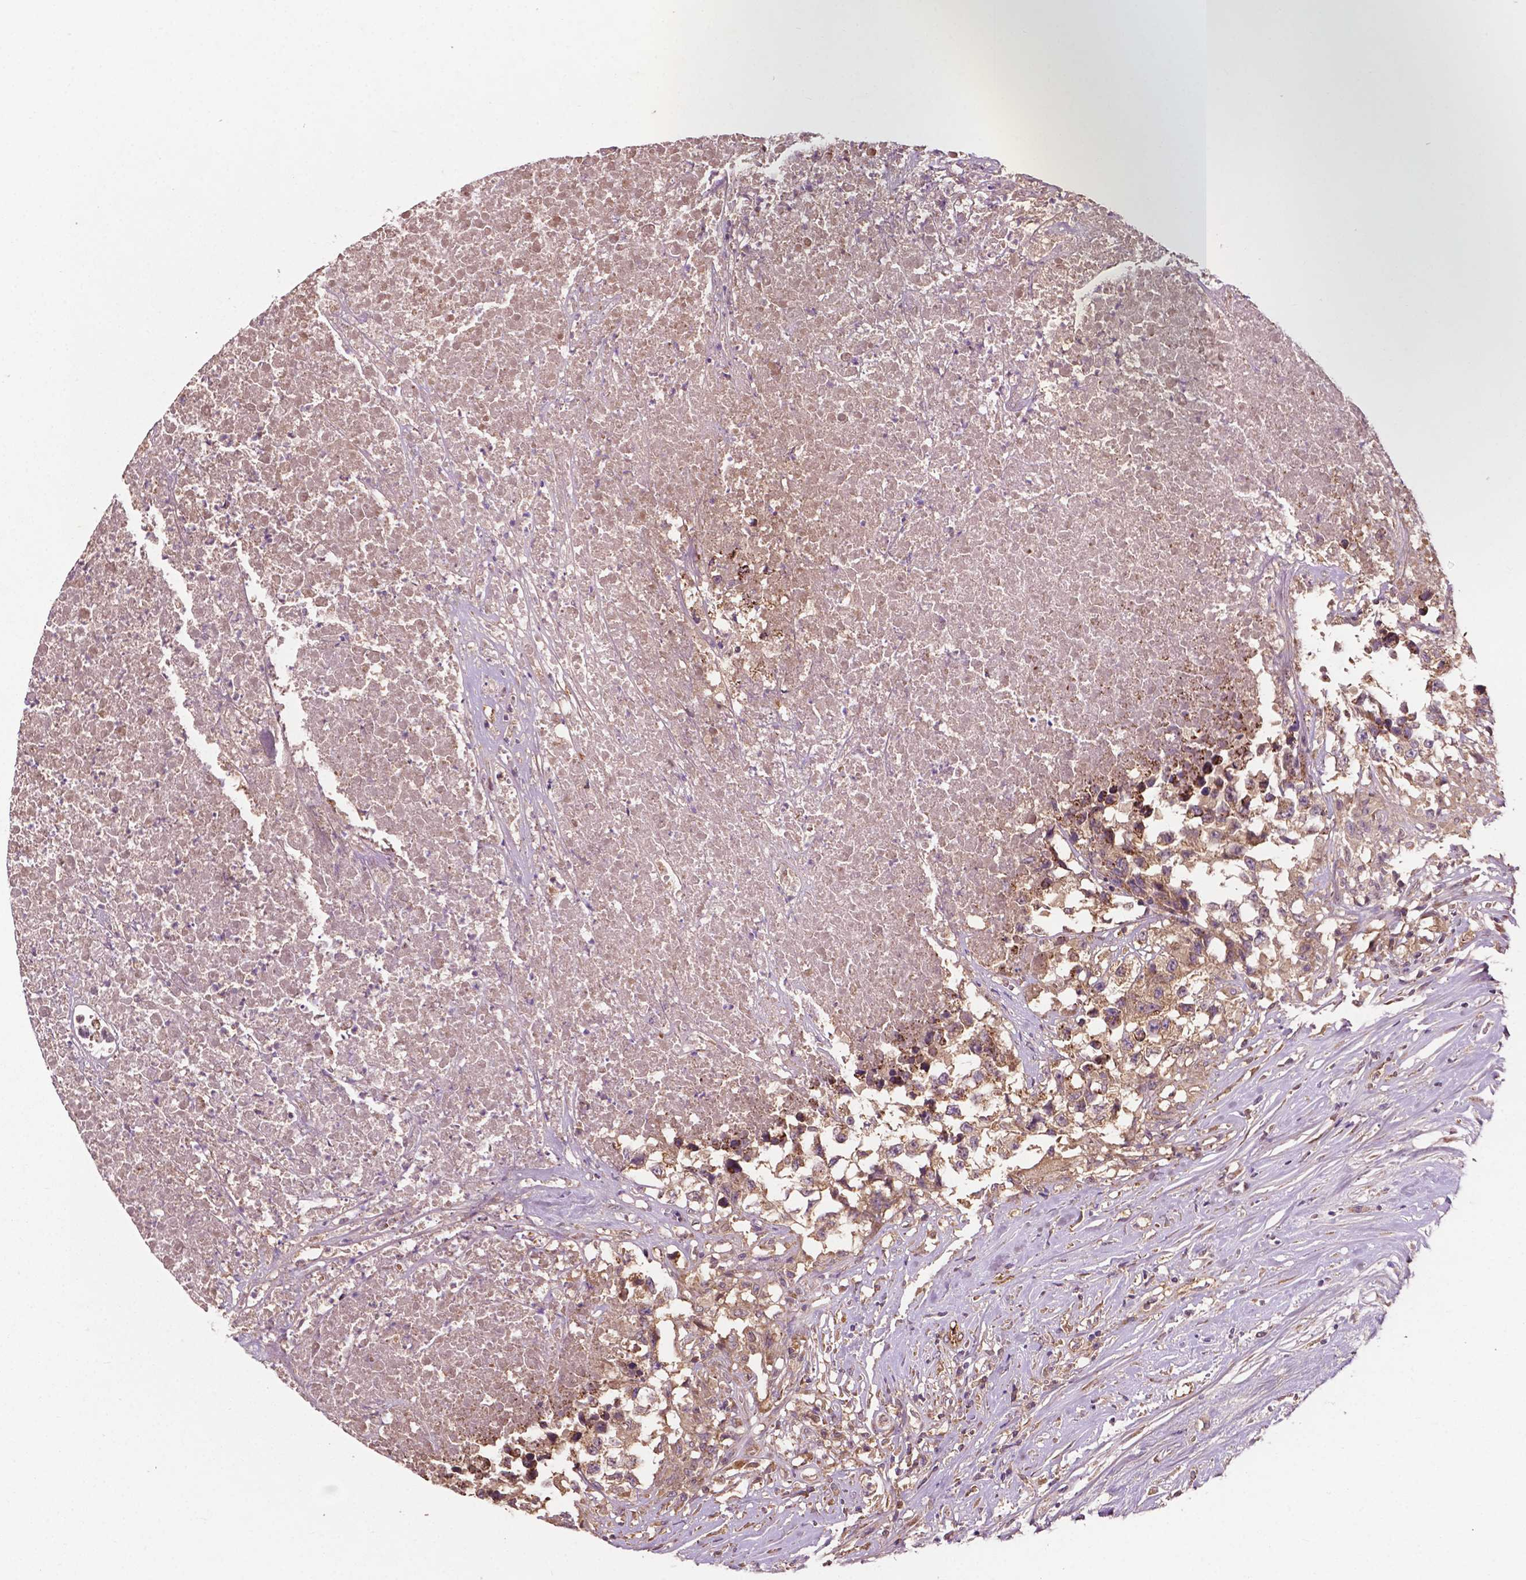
{"staining": {"intensity": "moderate", "quantity": ">75%", "location": "cytoplasmic/membranous"}, "tissue": "testis cancer", "cell_type": "Tumor cells", "image_type": "cancer", "snomed": [{"axis": "morphology", "description": "Carcinoma, Embryonal, NOS"}, {"axis": "topography", "description": "Testis"}], "caption": "This photomicrograph demonstrates immunohistochemistry (IHC) staining of human testis cancer, with medium moderate cytoplasmic/membranous expression in approximately >75% of tumor cells.", "gene": "GJA9", "patient": {"sex": "male", "age": 83}}